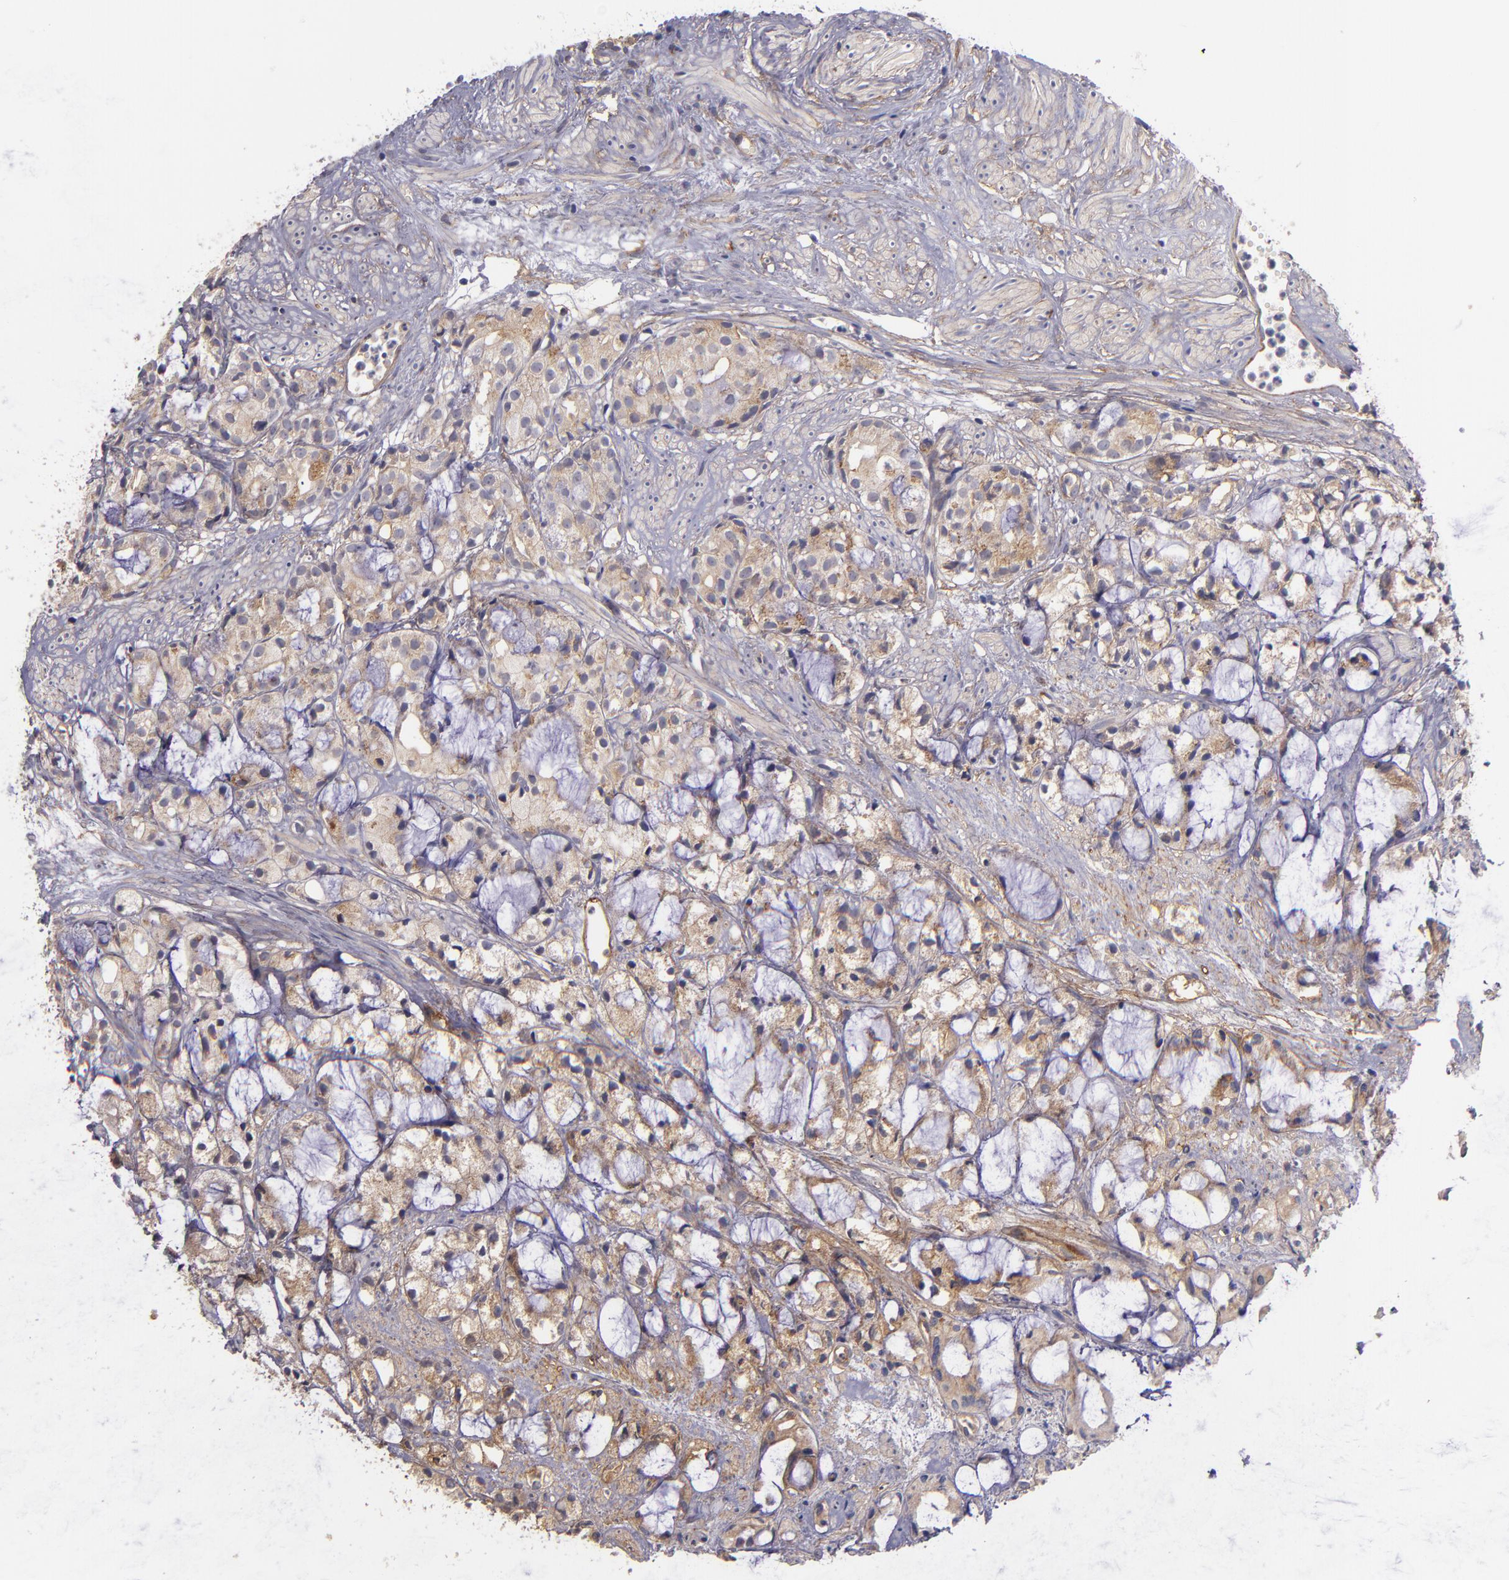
{"staining": {"intensity": "weak", "quantity": ">75%", "location": "cytoplasmic/membranous"}, "tissue": "prostate cancer", "cell_type": "Tumor cells", "image_type": "cancer", "snomed": [{"axis": "morphology", "description": "Adenocarcinoma, High grade"}, {"axis": "topography", "description": "Prostate"}], "caption": "Protein expression analysis of prostate cancer demonstrates weak cytoplasmic/membranous positivity in approximately >75% of tumor cells. The staining was performed using DAB (3,3'-diaminobenzidine), with brown indicating positive protein expression. Nuclei are stained blue with hematoxylin.", "gene": "PLSCR4", "patient": {"sex": "male", "age": 85}}